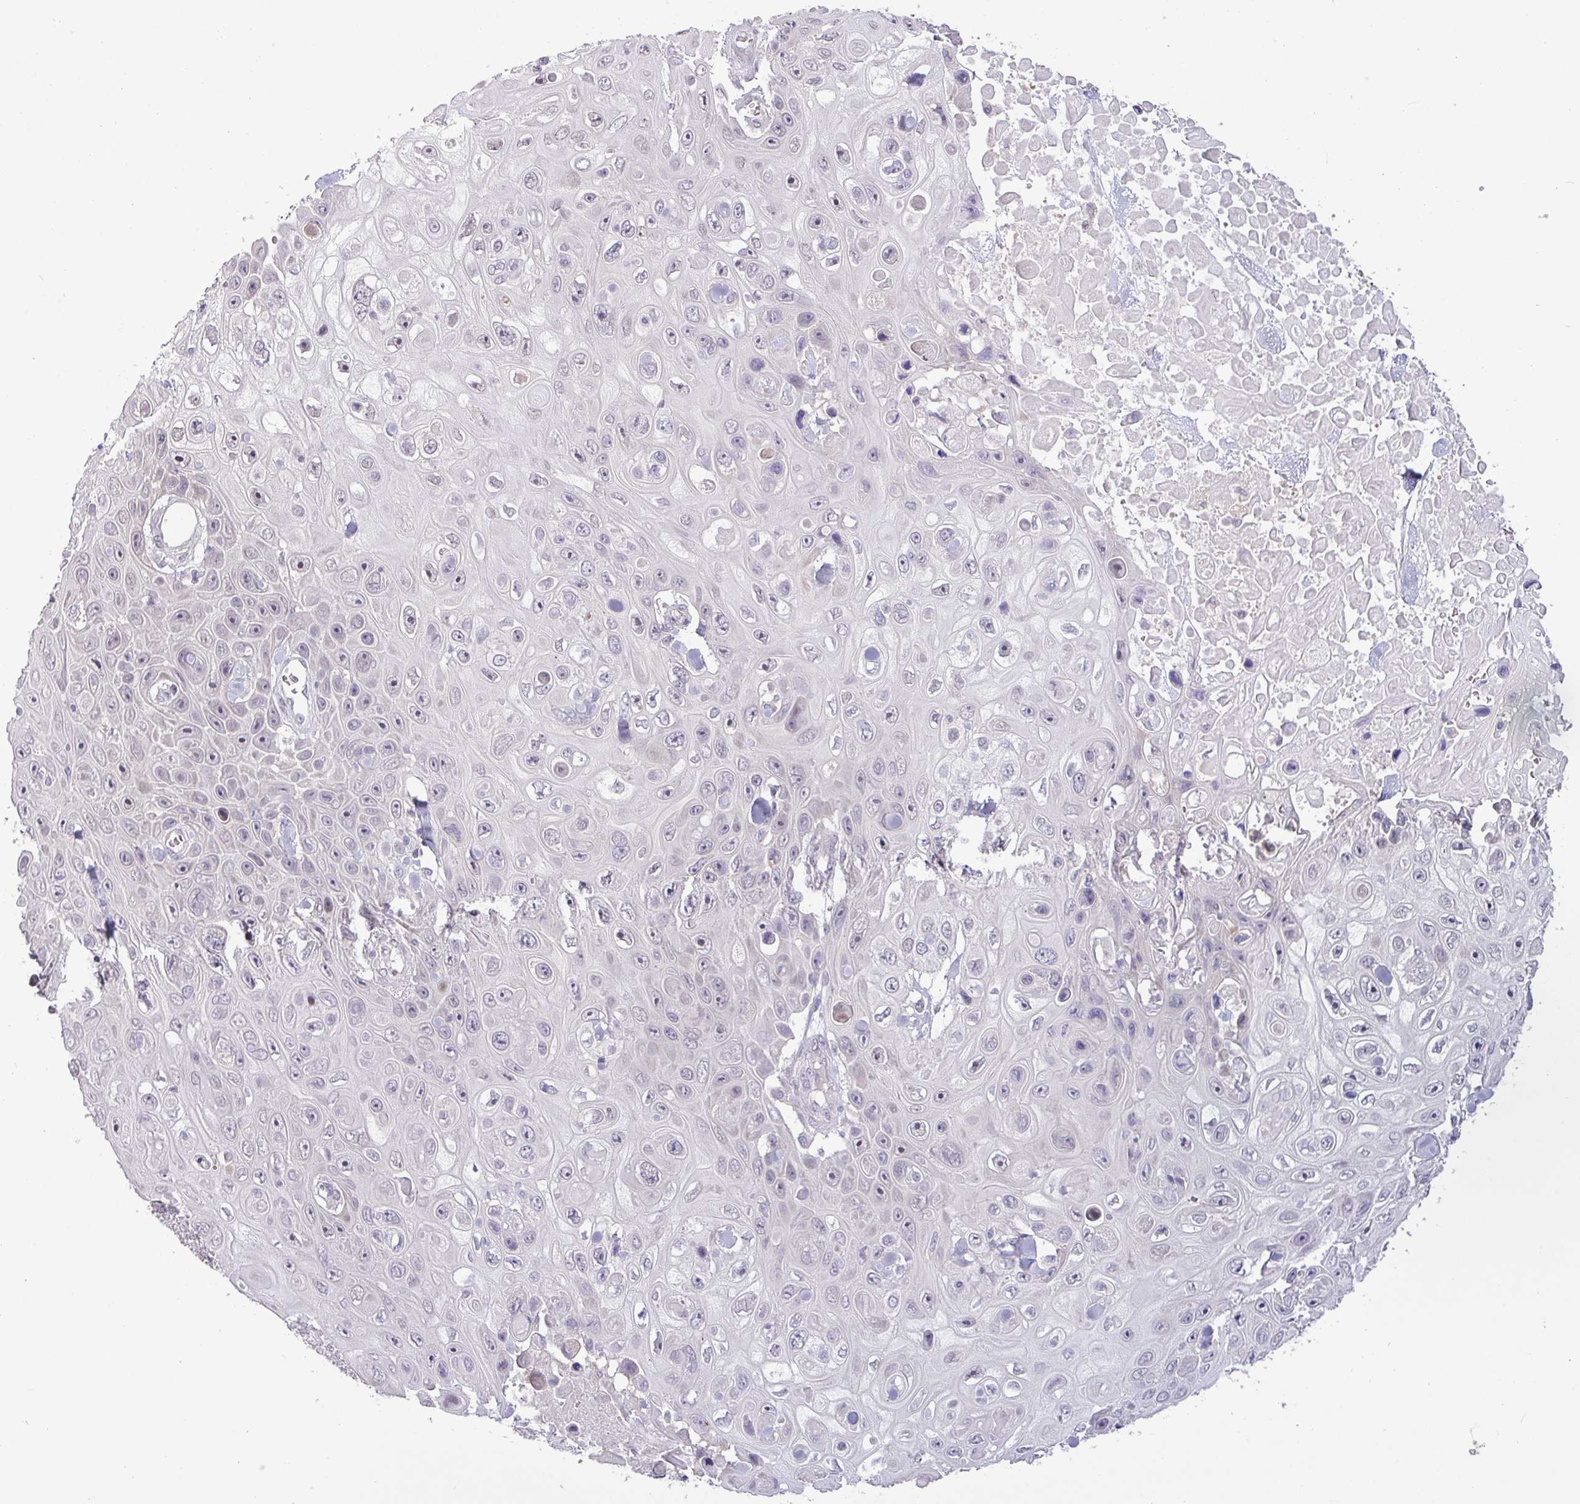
{"staining": {"intensity": "negative", "quantity": "none", "location": "none"}, "tissue": "skin cancer", "cell_type": "Tumor cells", "image_type": "cancer", "snomed": [{"axis": "morphology", "description": "Squamous cell carcinoma, NOS"}, {"axis": "topography", "description": "Skin"}], "caption": "A micrograph of human skin cancer (squamous cell carcinoma) is negative for staining in tumor cells.", "gene": "RIPPLY1", "patient": {"sex": "male", "age": 82}}